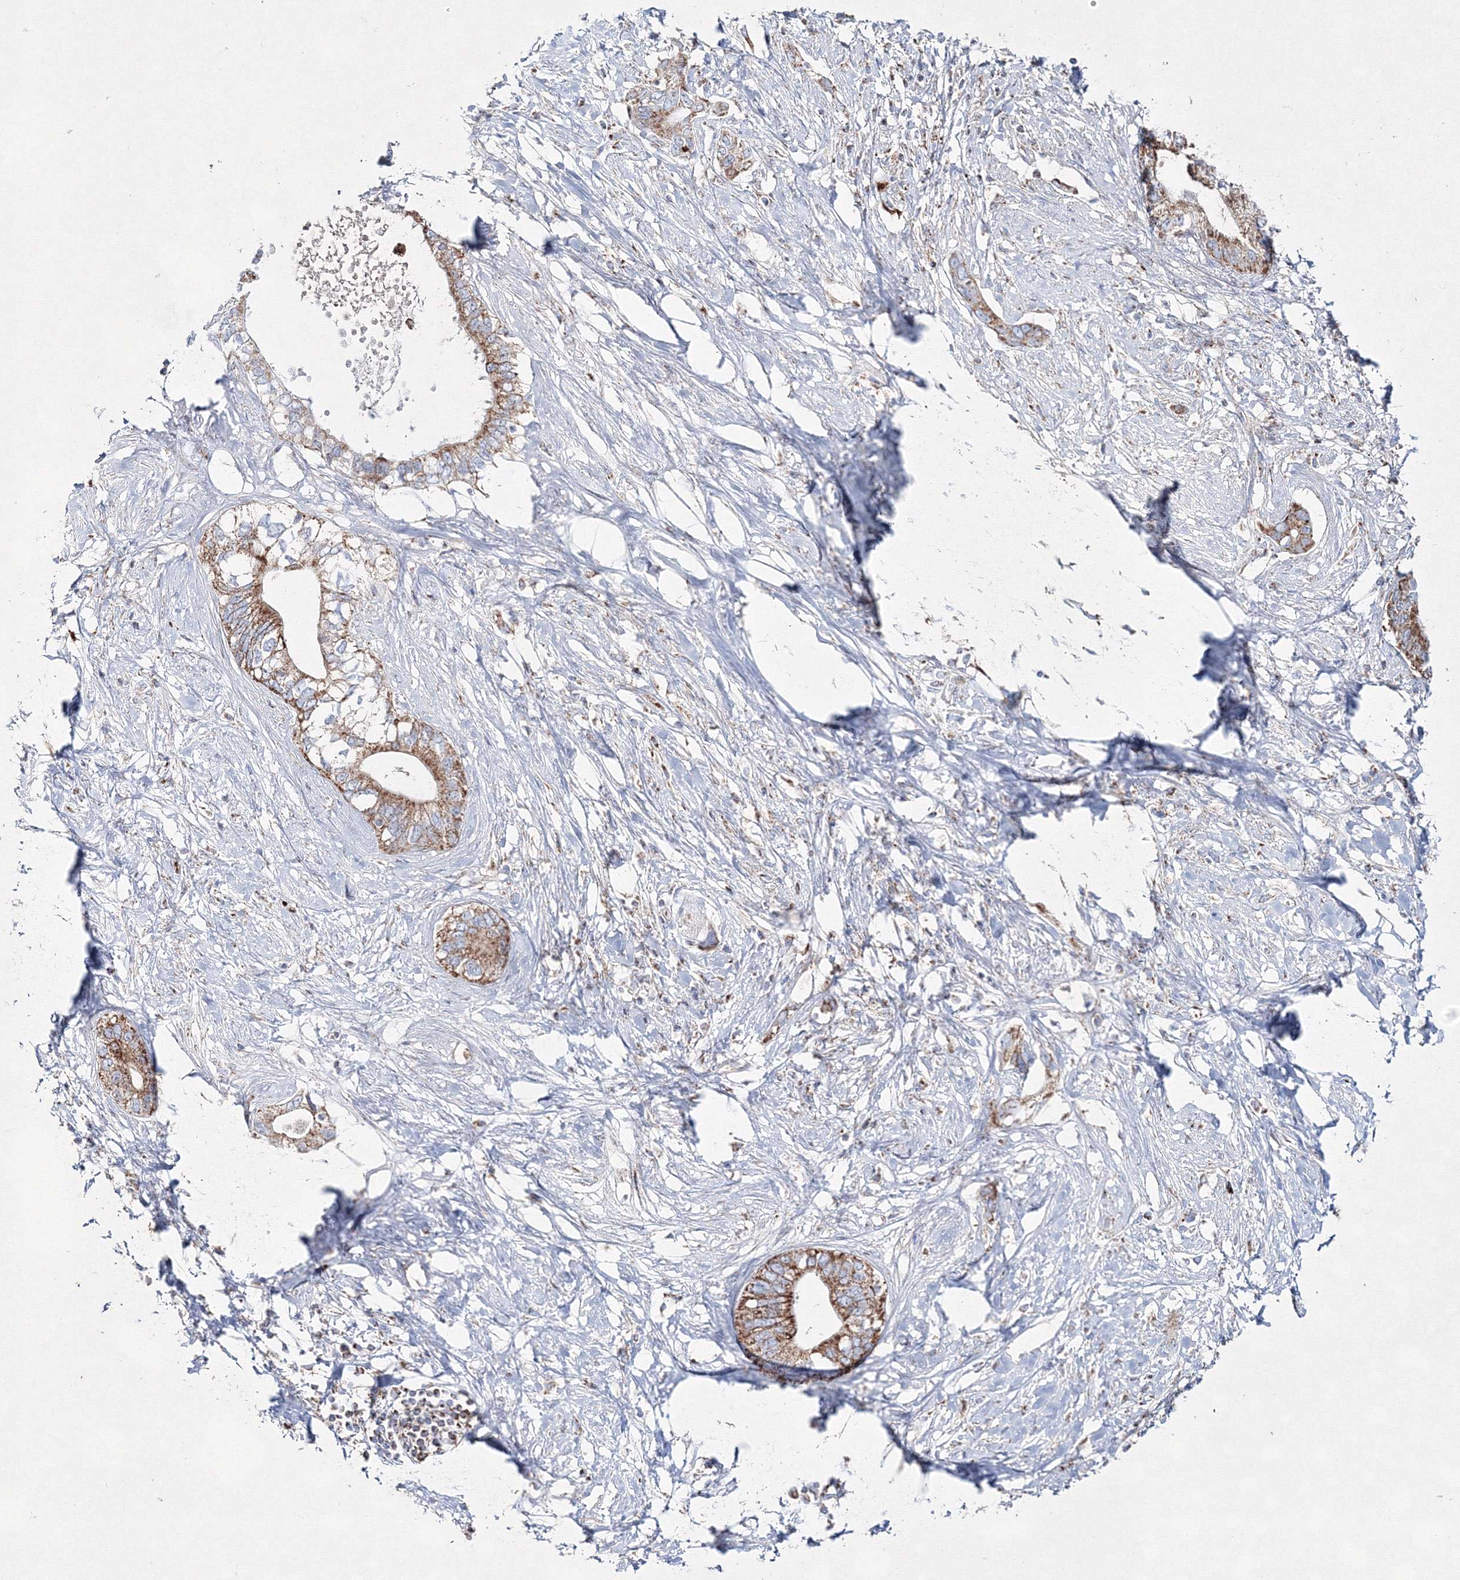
{"staining": {"intensity": "moderate", "quantity": ">75%", "location": "cytoplasmic/membranous"}, "tissue": "pancreatic cancer", "cell_type": "Tumor cells", "image_type": "cancer", "snomed": [{"axis": "morphology", "description": "Normal tissue, NOS"}, {"axis": "morphology", "description": "Adenocarcinoma, NOS"}, {"axis": "topography", "description": "Pancreas"}, {"axis": "topography", "description": "Peripheral nerve tissue"}], "caption": "A high-resolution image shows immunohistochemistry (IHC) staining of pancreatic cancer (adenocarcinoma), which demonstrates moderate cytoplasmic/membranous expression in approximately >75% of tumor cells.", "gene": "IGSF9", "patient": {"sex": "male", "age": 59}}